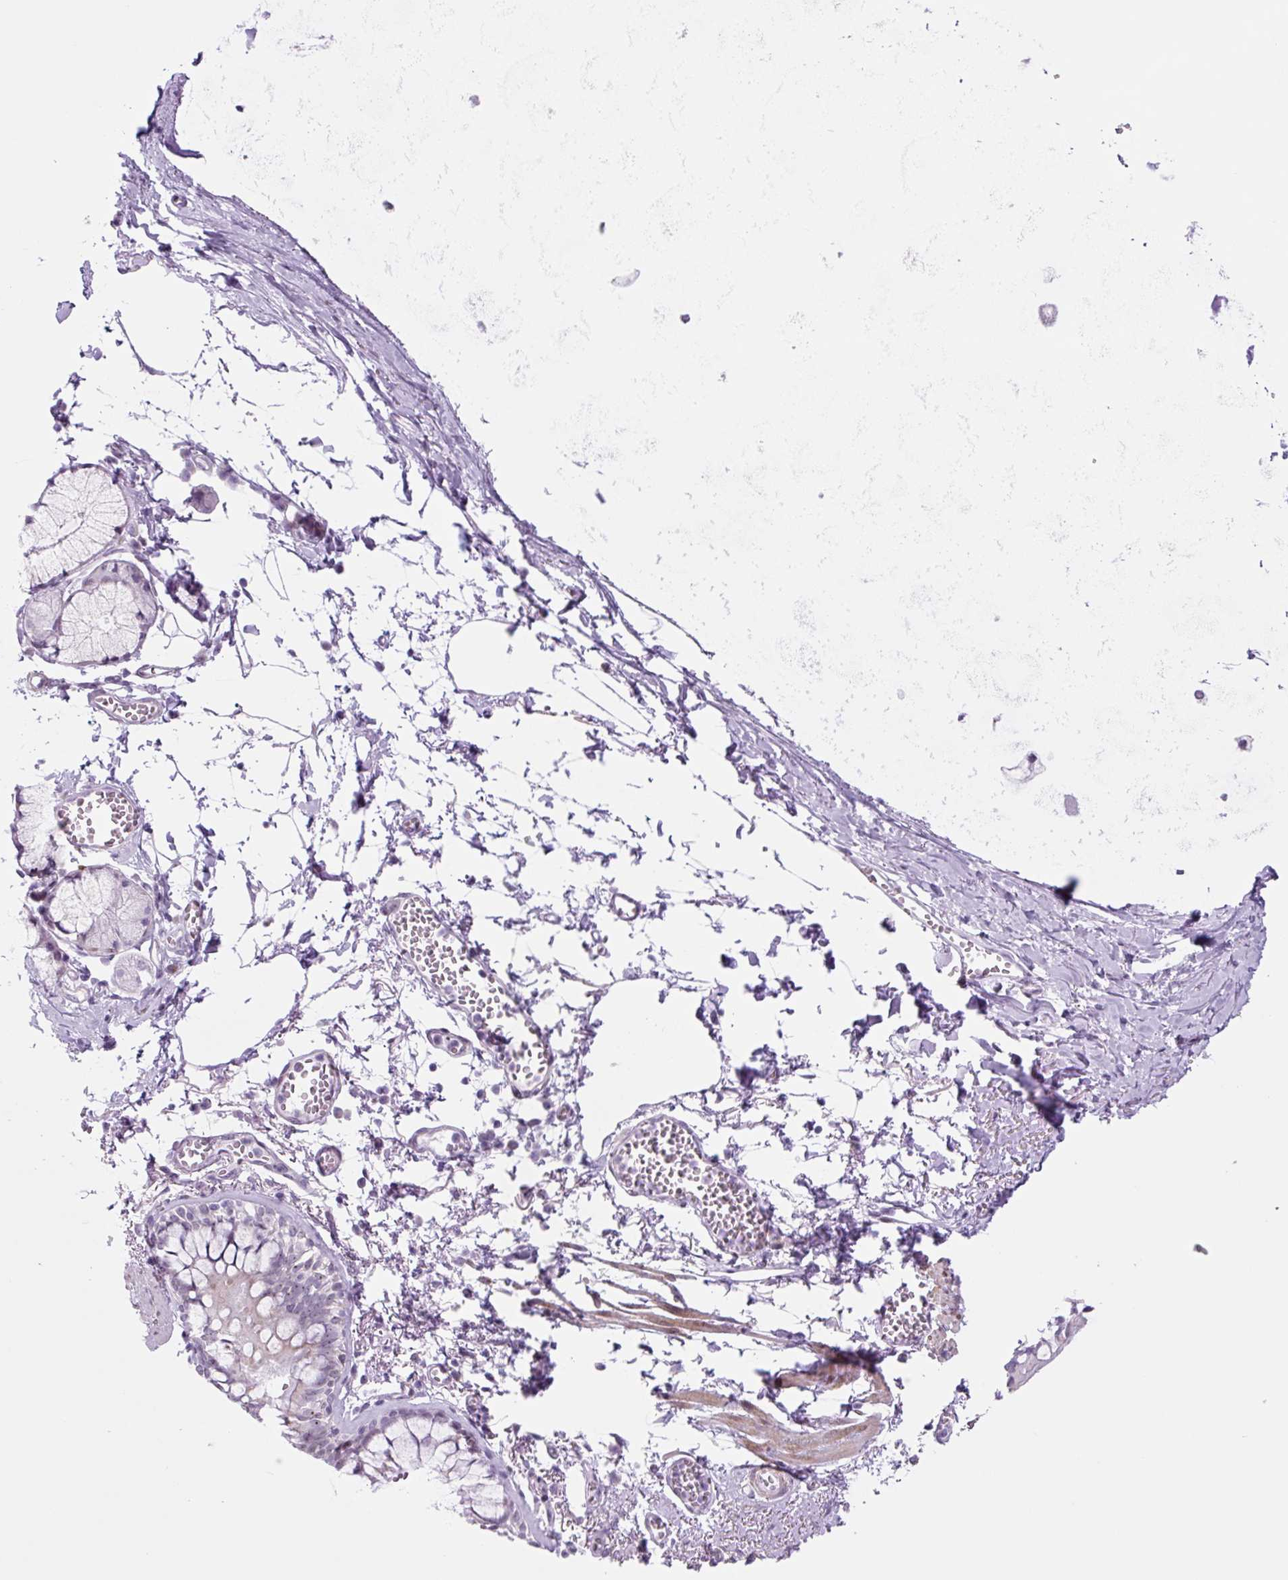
{"staining": {"intensity": "moderate", "quantity": "25%-75%", "location": "cytoplasmic/membranous,nuclear"}, "tissue": "bronchus", "cell_type": "Respiratory epithelial cells", "image_type": "normal", "snomed": [{"axis": "morphology", "description": "Normal tissue, NOS"}, {"axis": "topography", "description": "Cartilage tissue"}, {"axis": "topography", "description": "Bronchus"}], "caption": "Protein staining by immunohistochemistry (IHC) displays moderate cytoplasmic/membranous,nuclear staining in approximately 25%-75% of respiratory epithelial cells in normal bronchus. Using DAB (brown) and hematoxylin (blue) stains, captured at high magnification using brightfield microscopy.", "gene": "RRS1", "patient": {"sex": "male", "age": 78}}